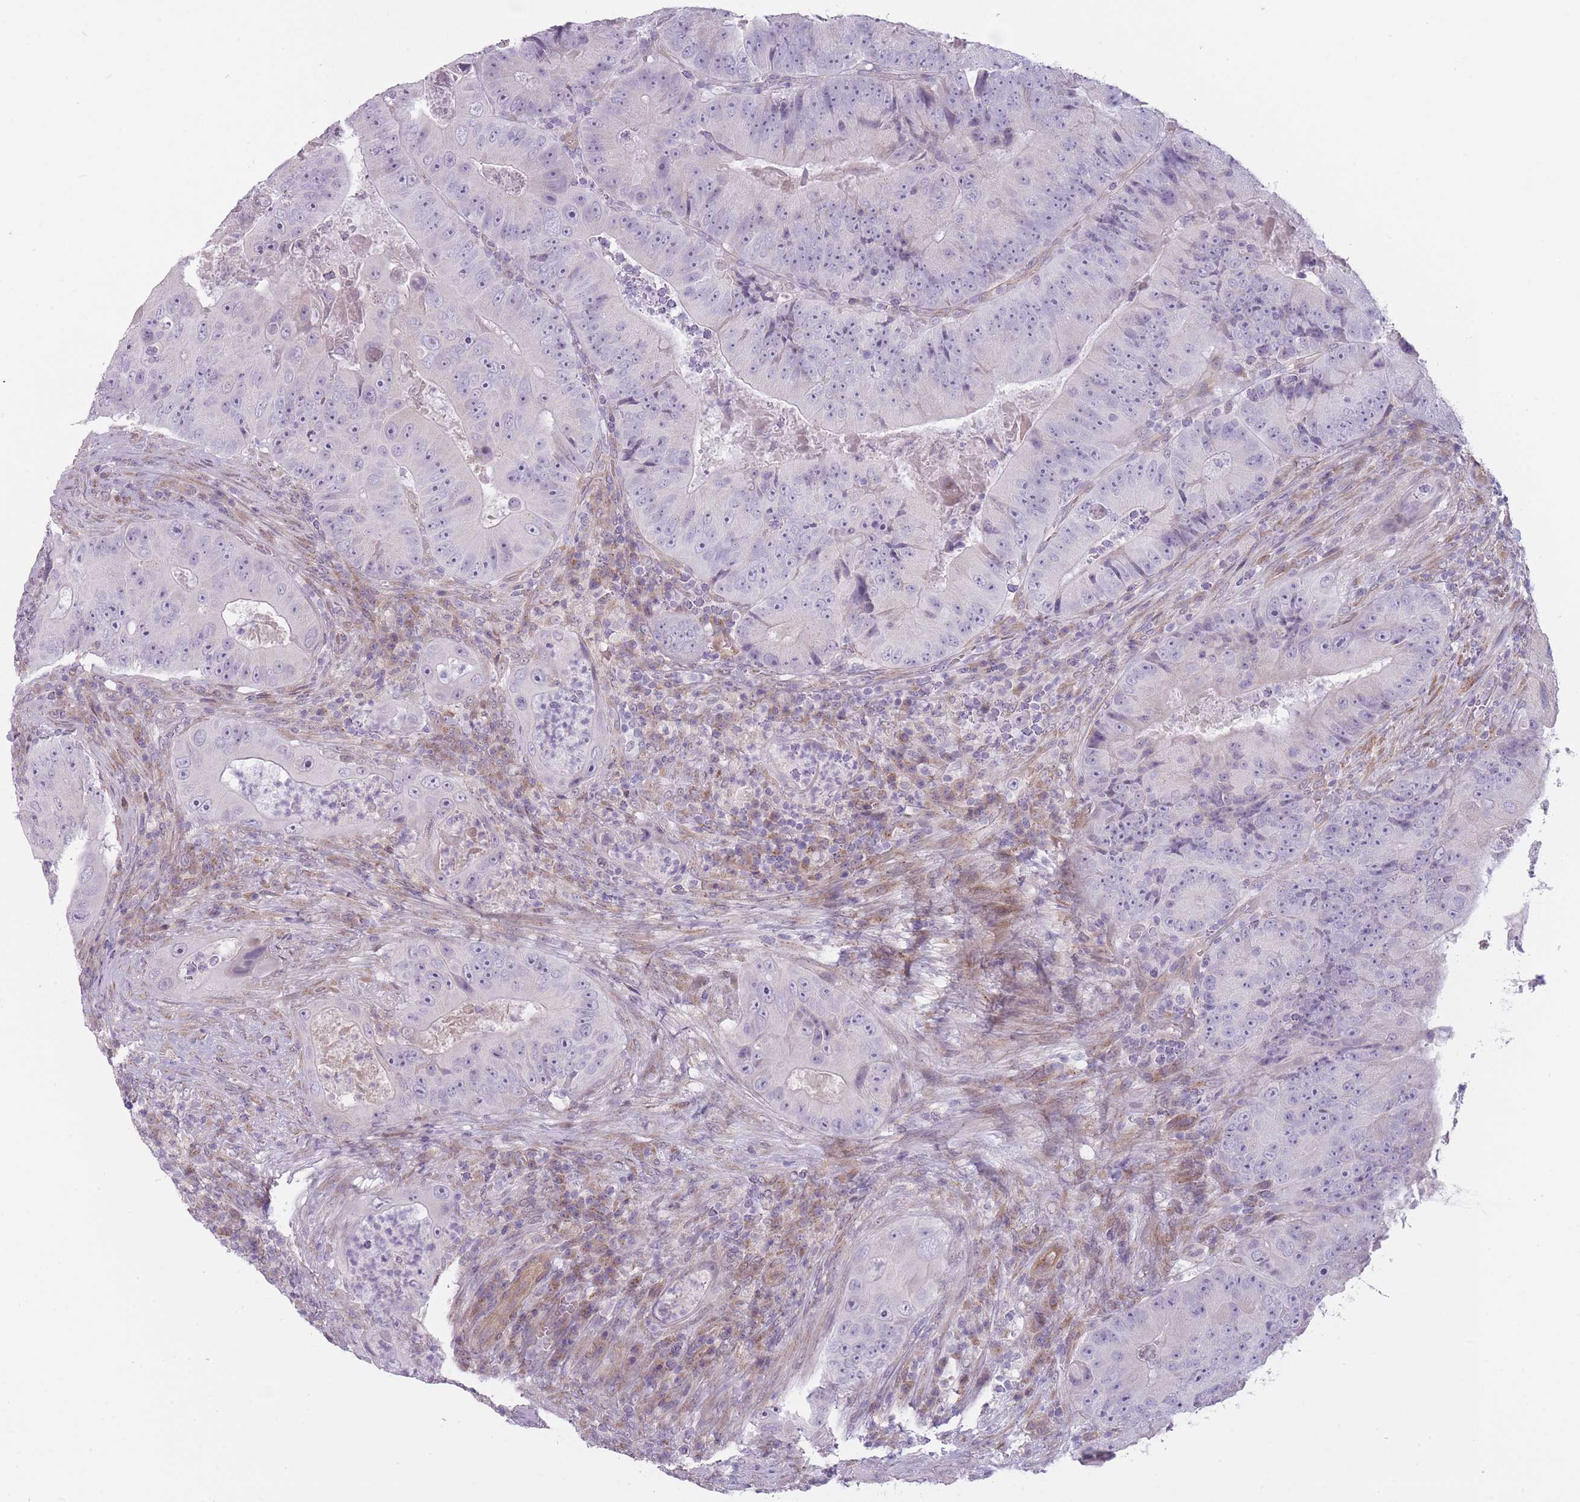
{"staining": {"intensity": "negative", "quantity": "none", "location": "none"}, "tissue": "colorectal cancer", "cell_type": "Tumor cells", "image_type": "cancer", "snomed": [{"axis": "morphology", "description": "Adenocarcinoma, NOS"}, {"axis": "topography", "description": "Colon"}], "caption": "Colorectal cancer was stained to show a protein in brown. There is no significant positivity in tumor cells.", "gene": "PGRMC2", "patient": {"sex": "female", "age": 86}}